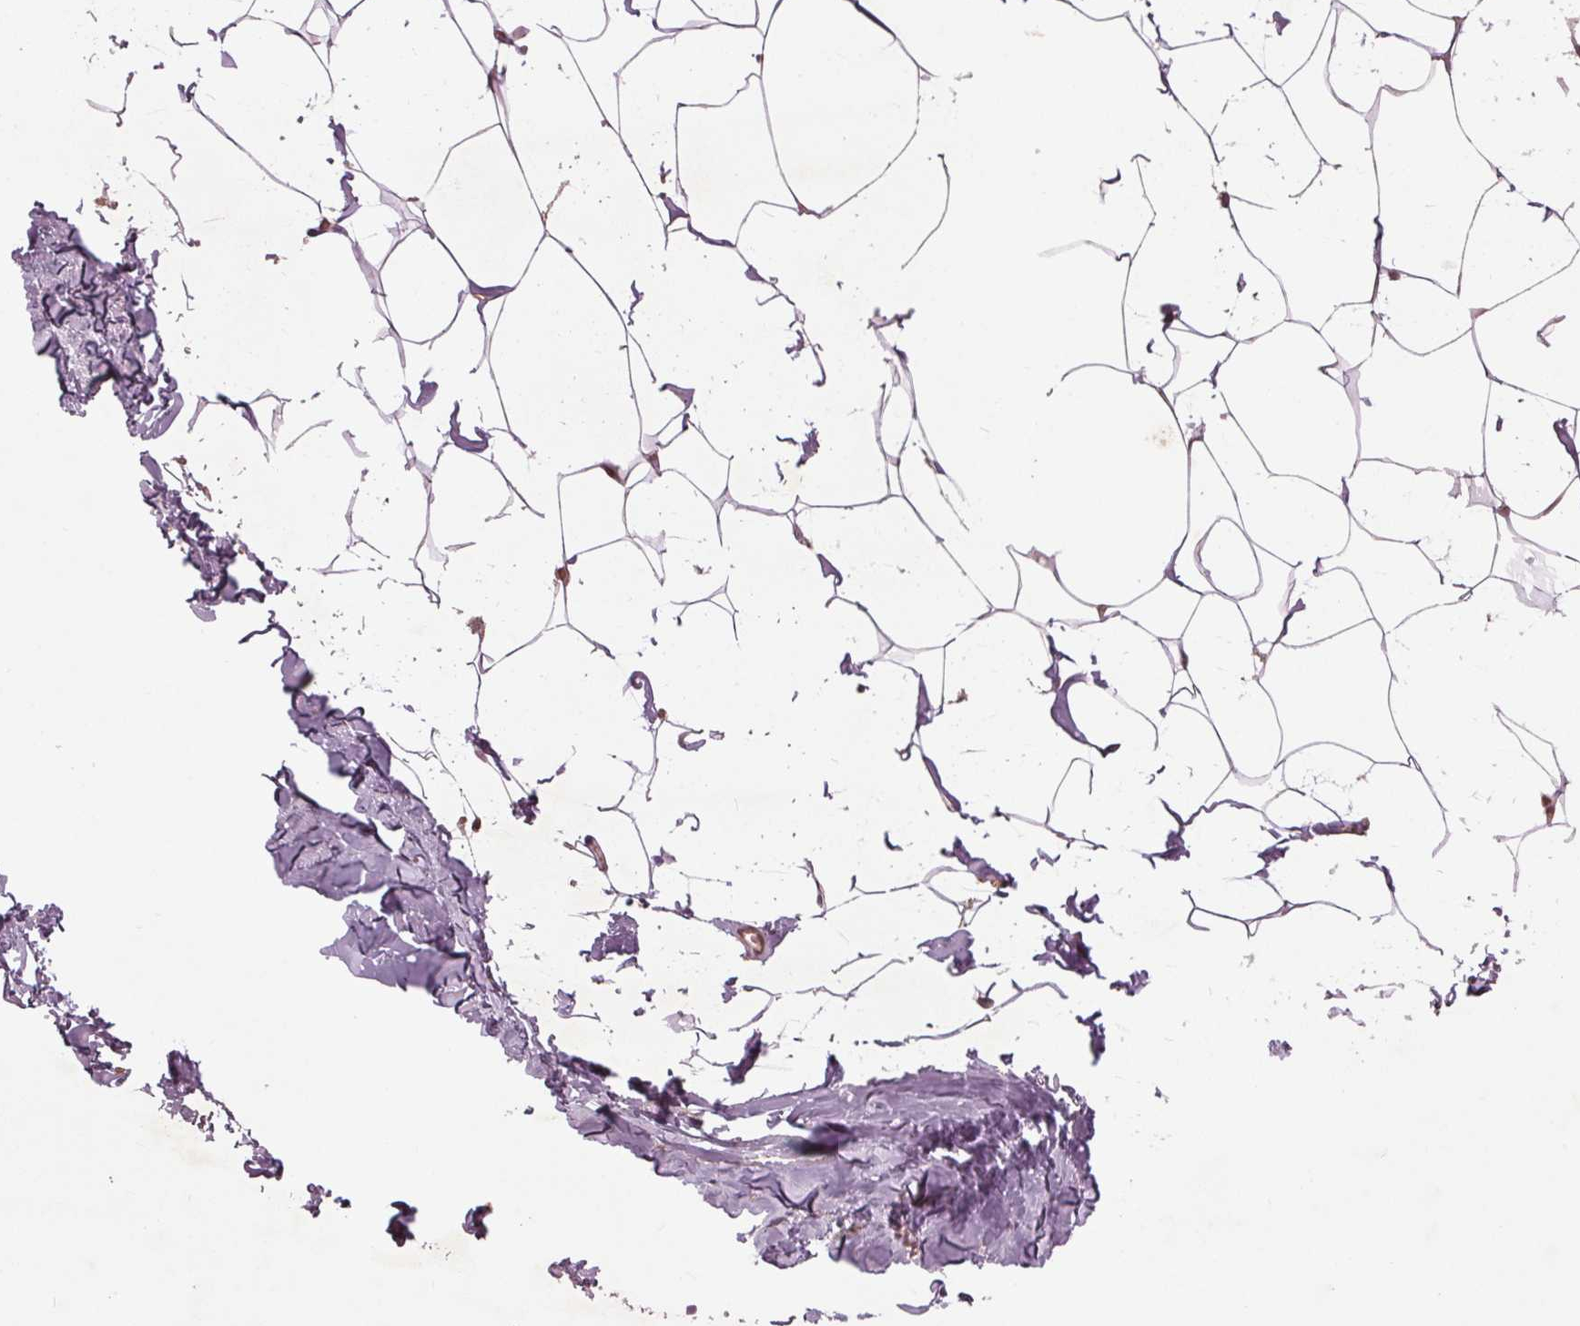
{"staining": {"intensity": "negative", "quantity": "none", "location": "none"}, "tissue": "breast", "cell_type": "Adipocytes", "image_type": "normal", "snomed": [{"axis": "morphology", "description": "Normal tissue, NOS"}, {"axis": "topography", "description": "Breast"}], "caption": "This is an immunohistochemistry (IHC) micrograph of normal breast. There is no positivity in adipocytes.", "gene": "BTBD1", "patient": {"sex": "female", "age": 32}}